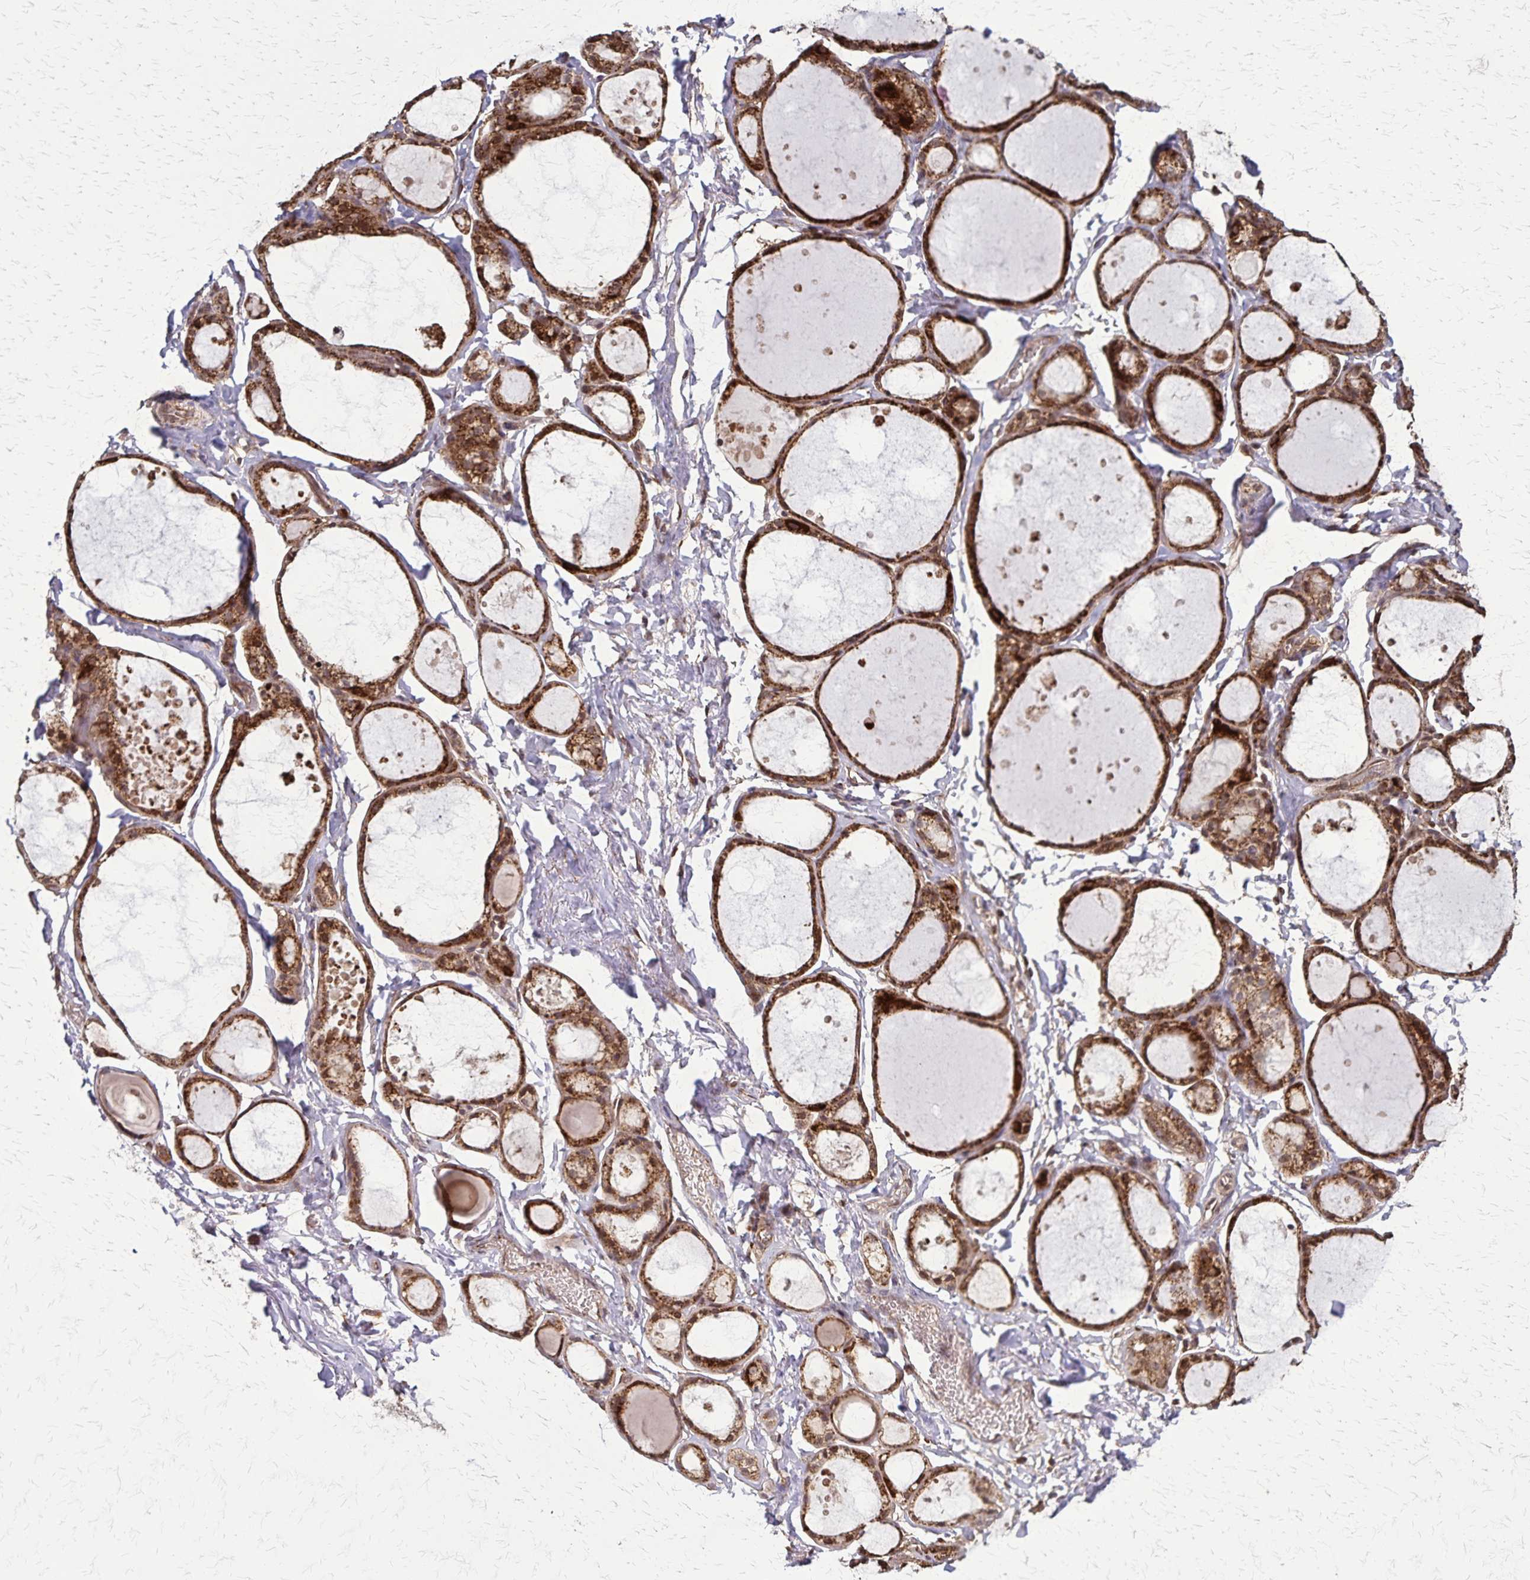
{"staining": {"intensity": "strong", "quantity": ">75%", "location": "cytoplasmic/membranous"}, "tissue": "thyroid gland", "cell_type": "Glandular cells", "image_type": "normal", "snomed": [{"axis": "morphology", "description": "Normal tissue, NOS"}, {"axis": "topography", "description": "Thyroid gland"}], "caption": "DAB immunohistochemical staining of benign thyroid gland demonstrates strong cytoplasmic/membranous protein staining in approximately >75% of glandular cells.", "gene": "NFS1", "patient": {"sex": "male", "age": 68}}